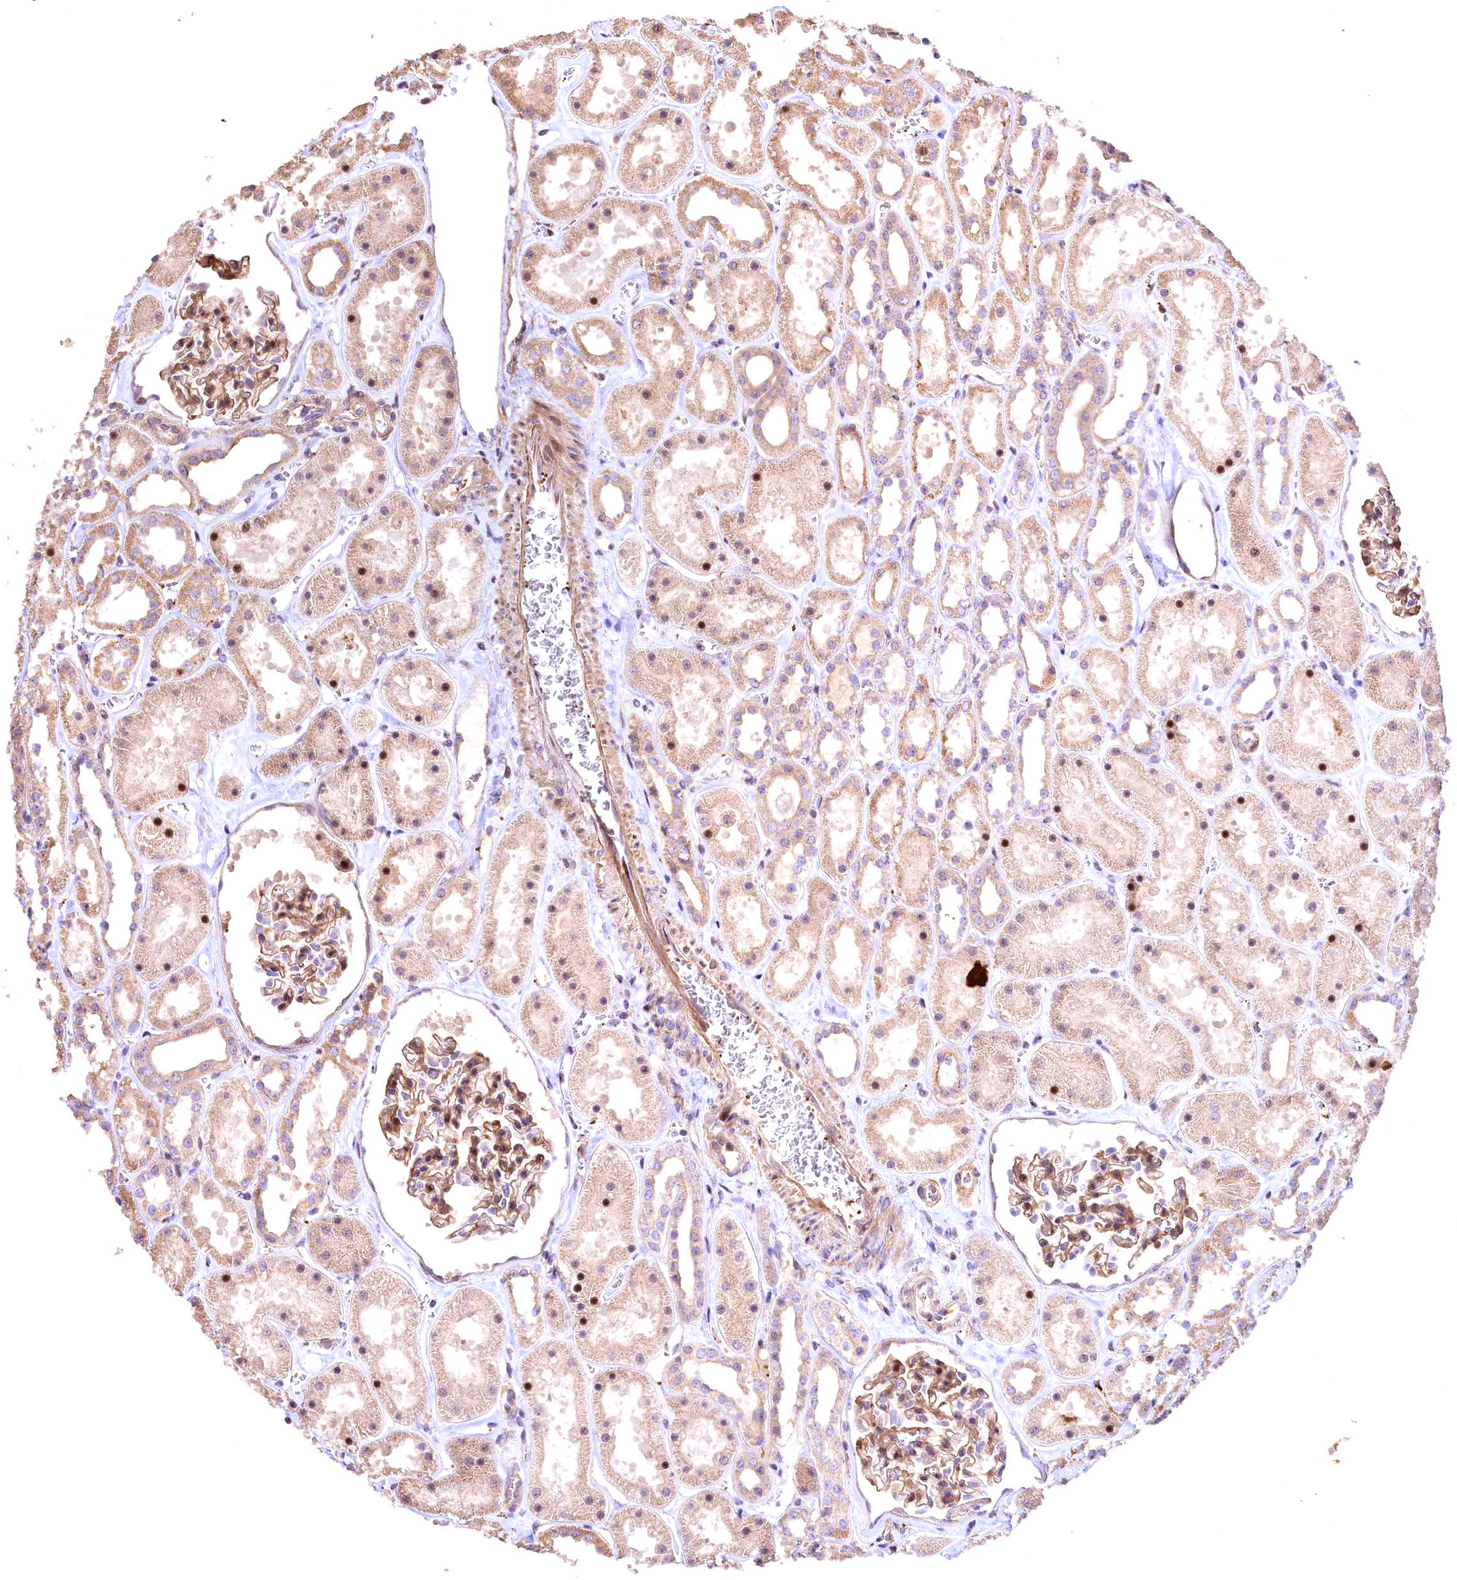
{"staining": {"intensity": "moderate", "quantity": ">75%", "location": "cytoplasmic/membranous"}, "tissue": "kidney", "cell_type": "Cells in glomeruli", "image_type": "normal", "snomed": [{"axis": "morphology", "description": "Normal tissue, NOS"}, {"axis": "topography", "description": "Kidney"}], "caption": "High-power microscopy captured an immunohistochemistry micrograph of normal kidney, revealing moderate cytoplasmic/membranous positivity in approximately >75% of cells in glomeruli. The staining is performed using DAB (3,3'-diaminobenzidine) brown chromogen to label protein expression. The nuclei are counter-stained blue using hematoxylin.", "gene": "FUZ", "patient": {"sex": "female", "age": 41}}